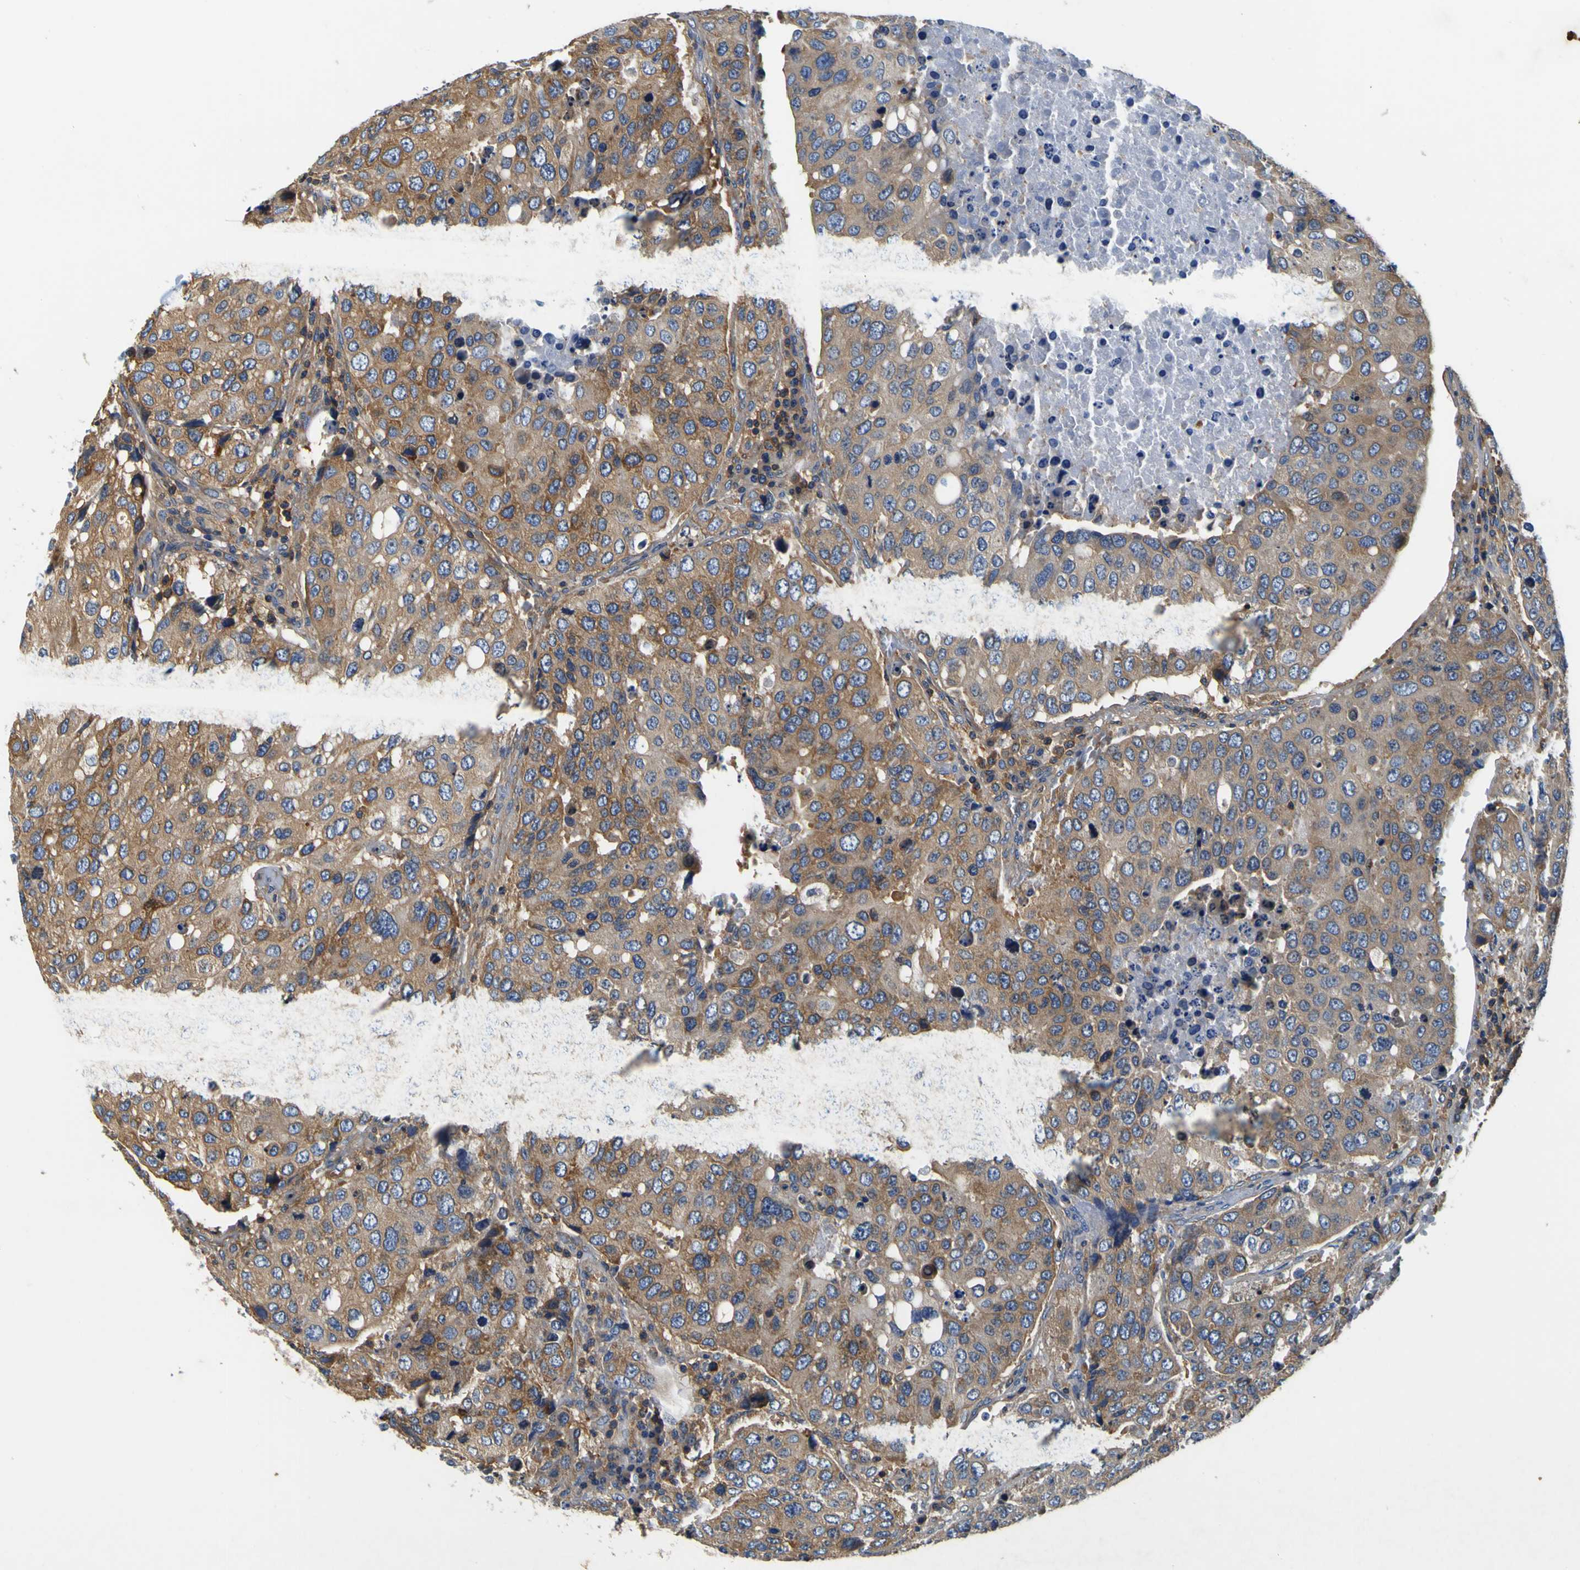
{"staining": {"intensity": "moderate", "quantity": ">75%", "location": "cytoplasmic/membranous"}, "tissue": "urothelial cancer", "cell_type": "Tumor cells", "image_type": "cancer", "snomed": [{"axis": "morphology", "description": "Urothelial carcinoma, High grade"}, {"axis": "topography", "description": "Lymph node"}, {"axis": "topography", "description": "Urinary bladder"}], "caption": "High-power microscopy captured an IHC micrograph of urothelial carcinoma (high-grade), revealing moderate cytoplasmic/membranous staining in approximately >75% of tumor cells.", "gene": "CNR2", "patient": {"sex": "male", "age": 51}}